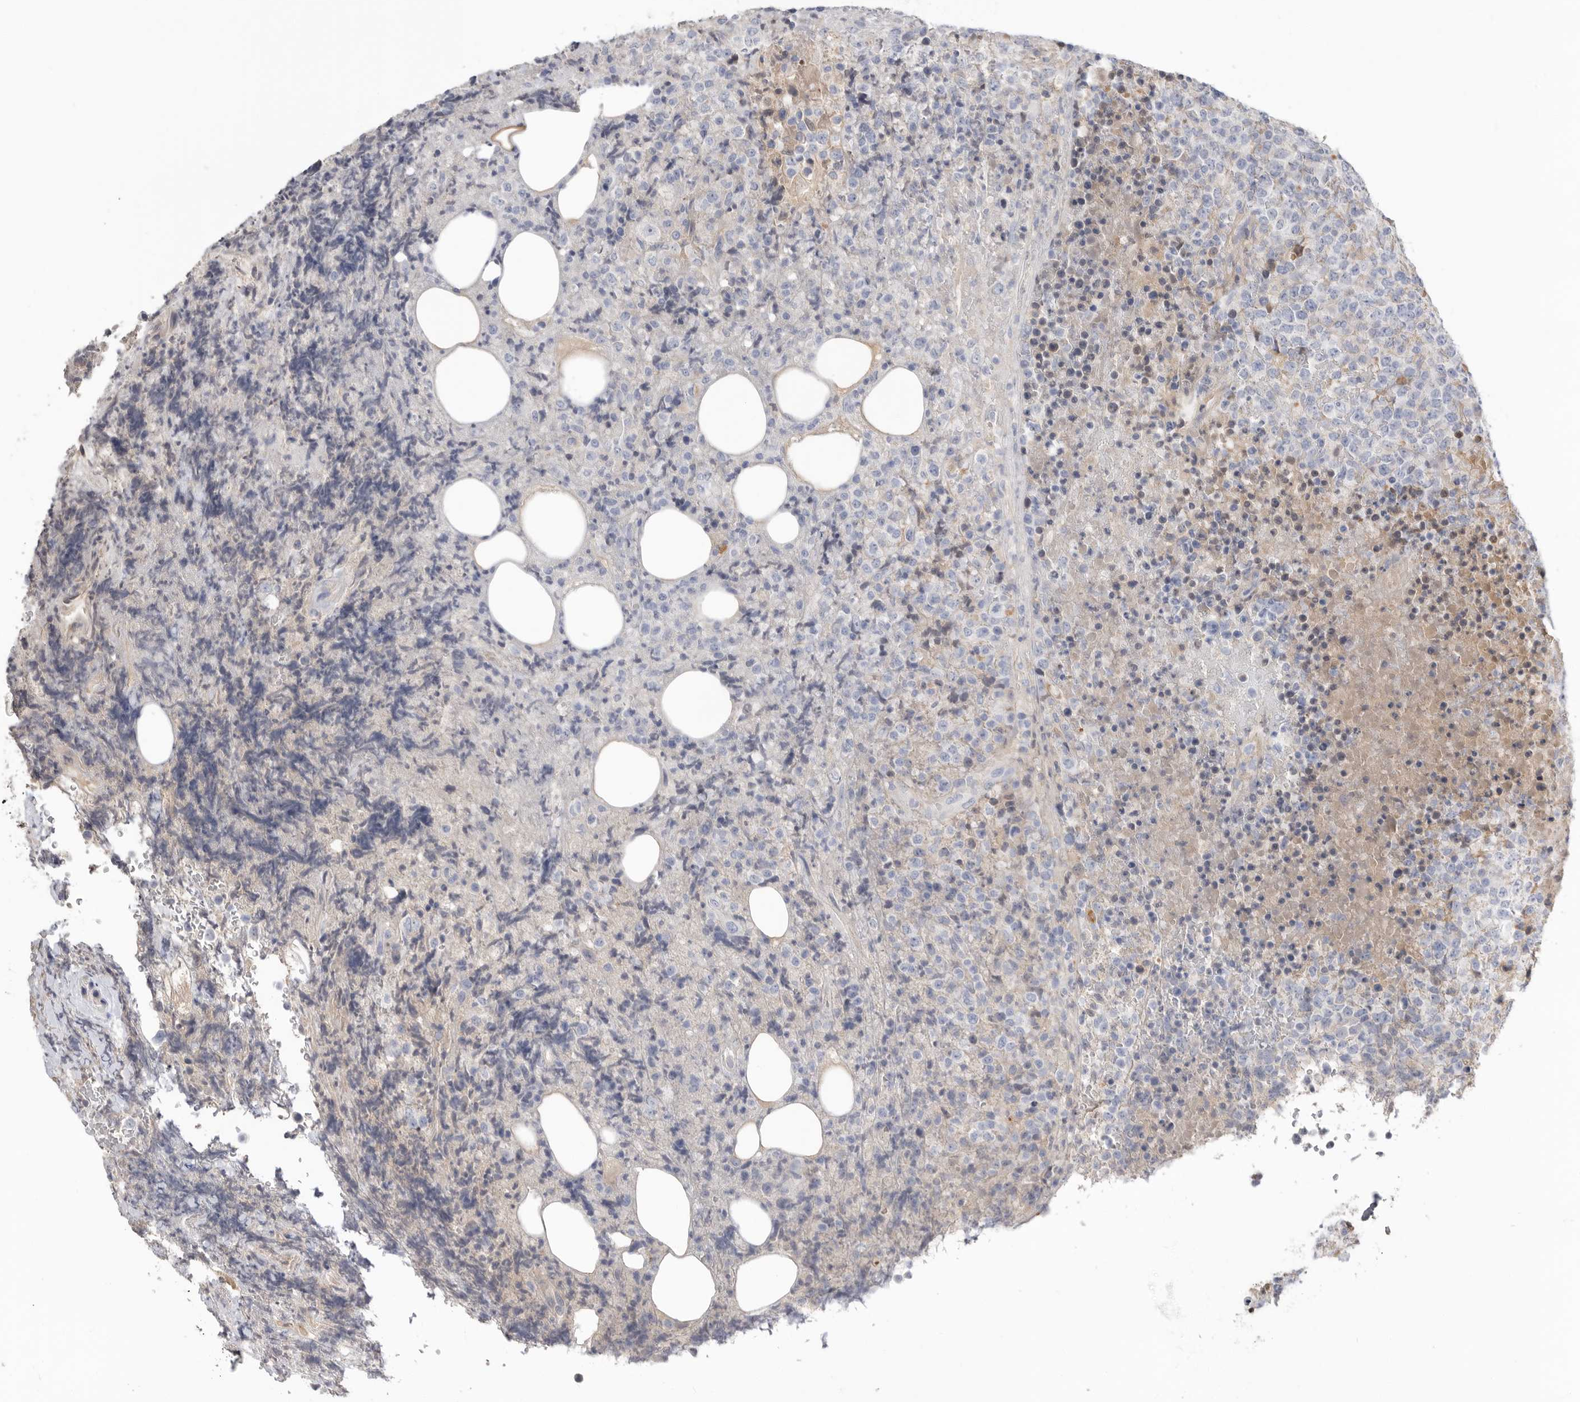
{"staining": {"intensity": "negative", "quantity": "none", "location": "none"}, "tissue": "lymphoma", "cell_type": "Tumor cells", "image_type": "cancer", "snomed": [{"axis": "morphology", "description": "Malignant lymphoma, non-Hodgkin's type, High grade"}, {"axis": "topography", "description": "Lymph node"}], "caption": "Immunohistochemistry micrograph of human malignant lymphoma, non-Hodgkin's type (high-grade) stained for a protein (brown), which shows no expression in tumor cells.", "gene": "APOA2", "patient": {"sex": "male", "age": 13}}